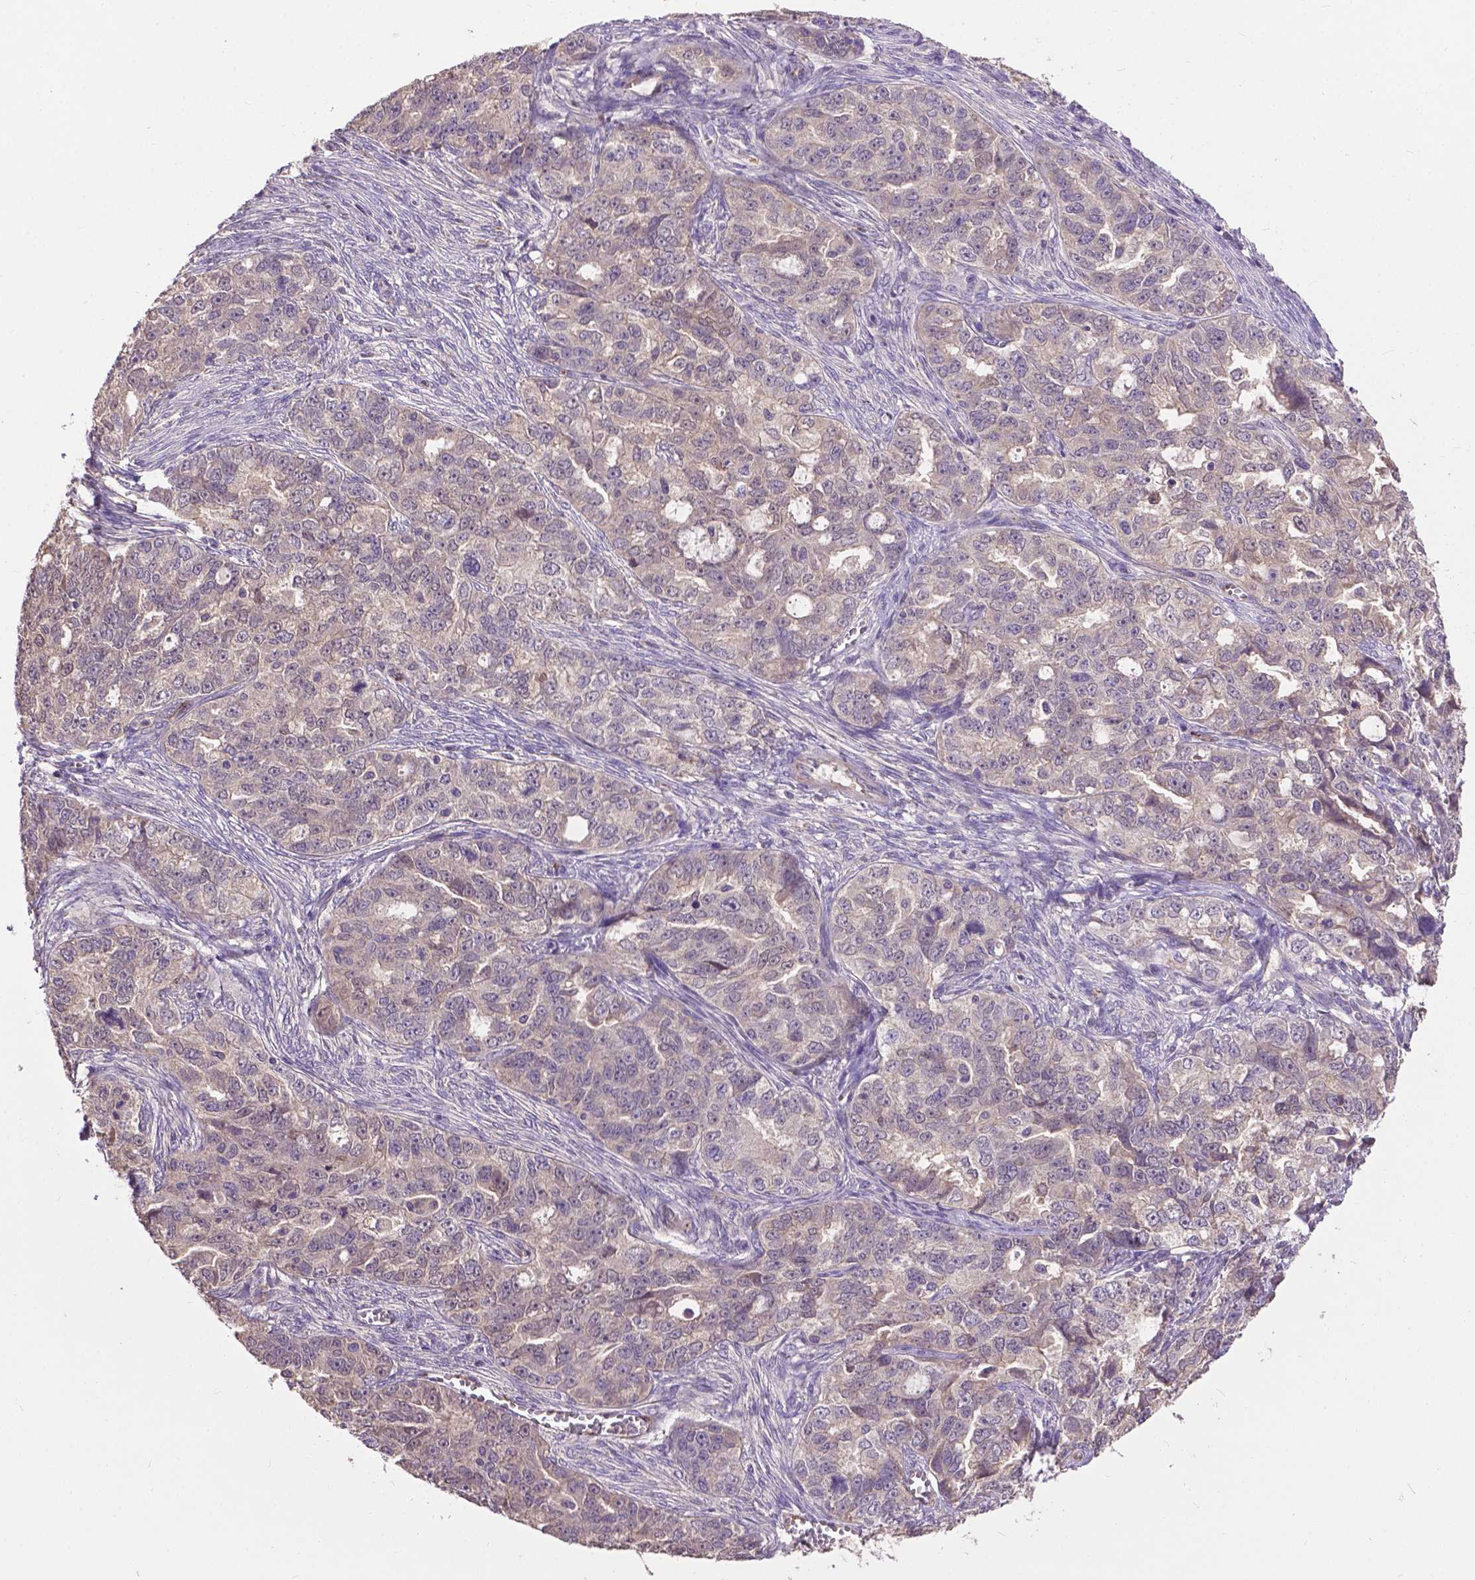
{"staining": {"intensity": "negative", "quantity": "none", "location": "none"}, "tissue": "ovarian cancer", "cell_type": "Tumor cells", "image_type": "cancer", "snomed": [{"axis": "morphology", "description": "Cystadenocarcinoma, serous, NOS"}, {"axis": "topography", "description": "Ovary"}], "caption": "High magnification brightfield microscopy of ovarian cancer (serous cystadenocarcinoma) stained with DAB (brown) and counterstained with hematoxylin (blue): tumor cells show no significant expression.", "gene": "ZNF337", "patient": {"sex": "female", "age": 51}}